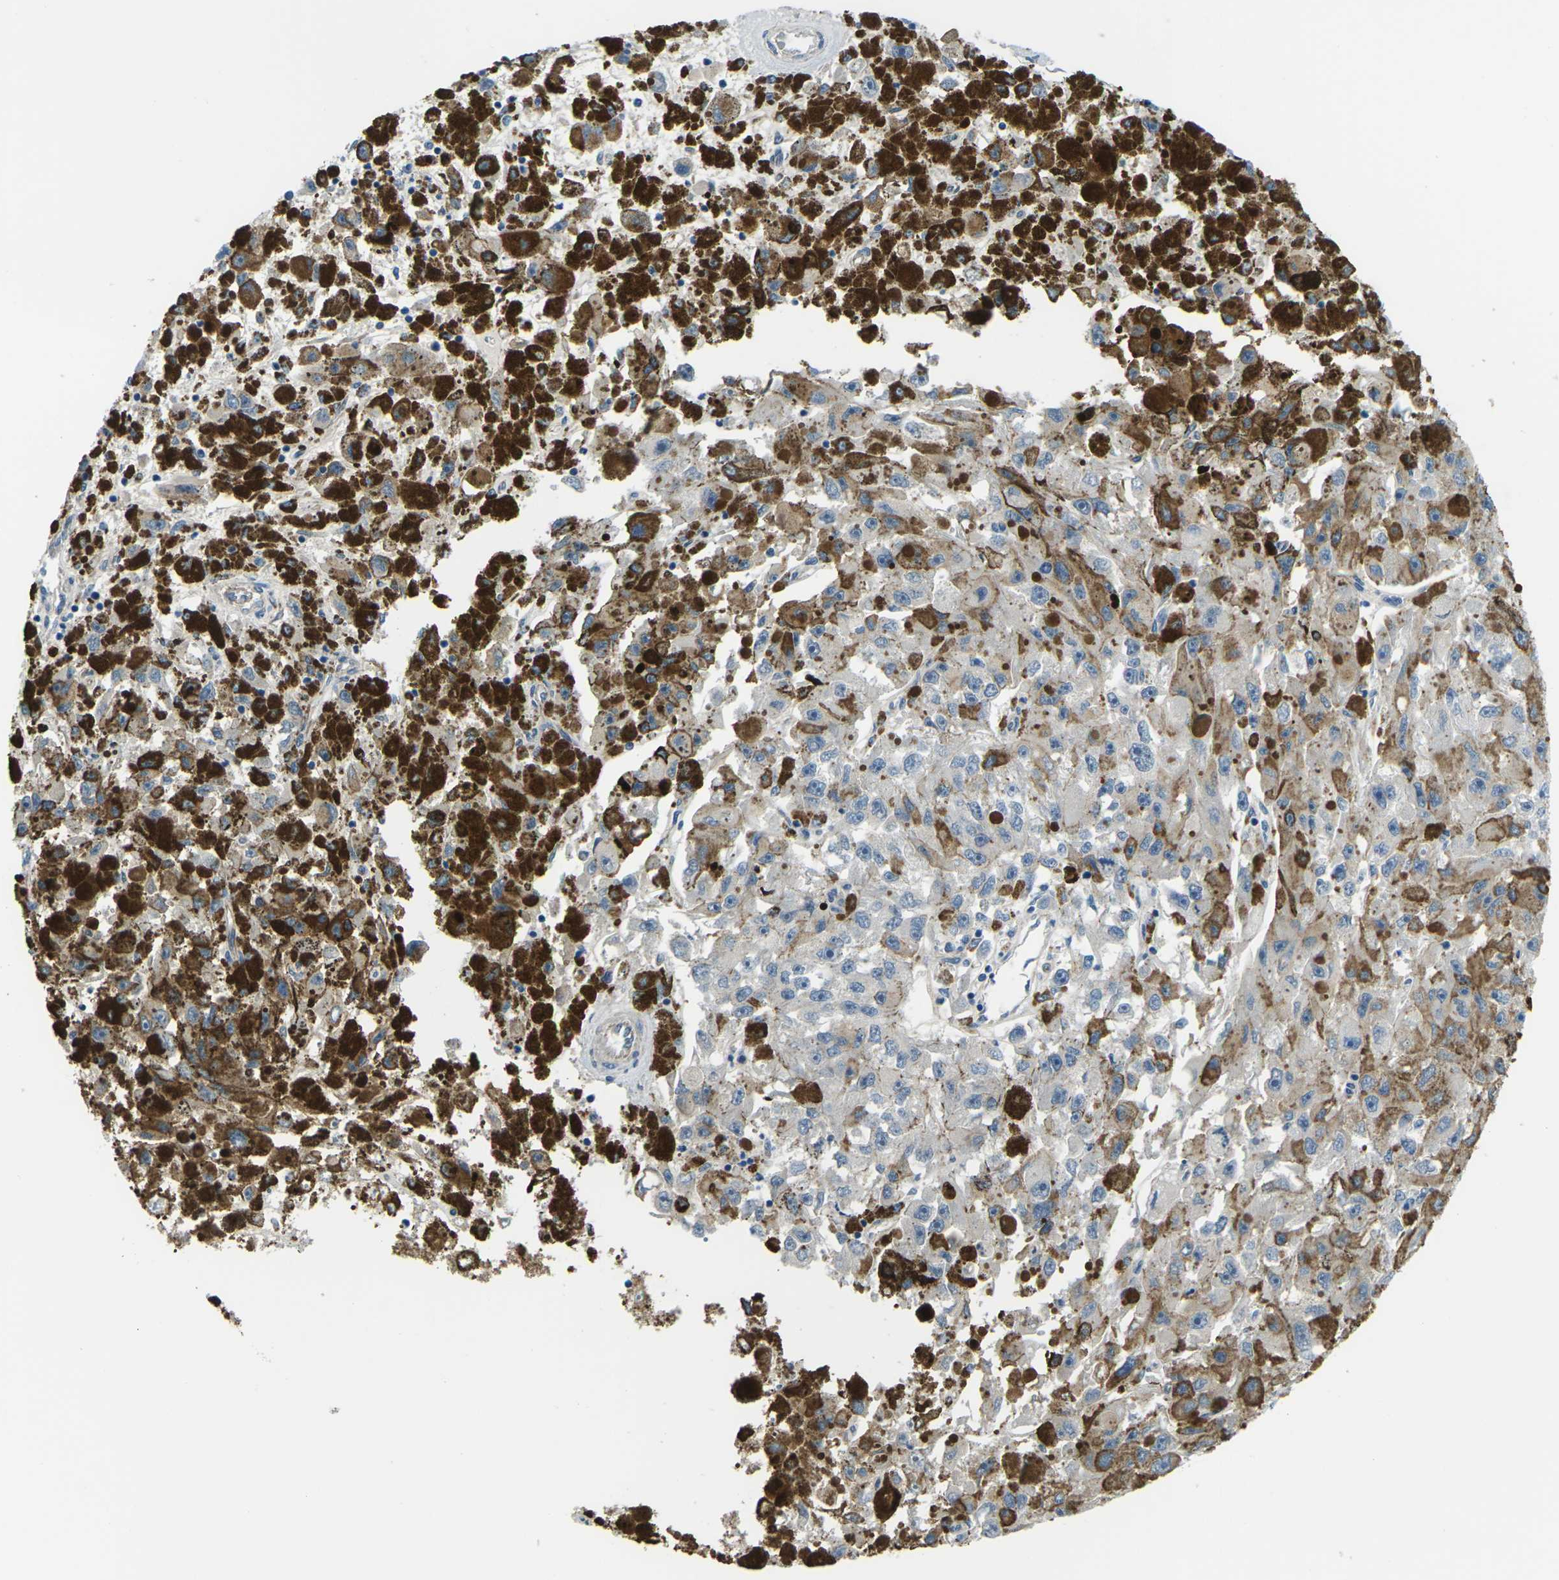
{"staining": {"intensity": "weak", "quantity": "25%-75%", "location": "cytoplasmic/membranous"}, "tissue": "melanoma", "cell_type": "Tumor cells", "image_type": "cancer", "snomed": [{"axis": "morphology", "description": "Malignant melanoma, NOS"}, {"axis": "topography", "description": "Skin"}], "caption": "This histopathology image shows melanoma stained with IHC to label a protein in brown. The cytoplasmic/membranous of tumor cells show weak positivity for the protein. Nuclei are counter-stained blue.", "gene": "CTNND1", "patient": {"sex": "female", "age": 104}}